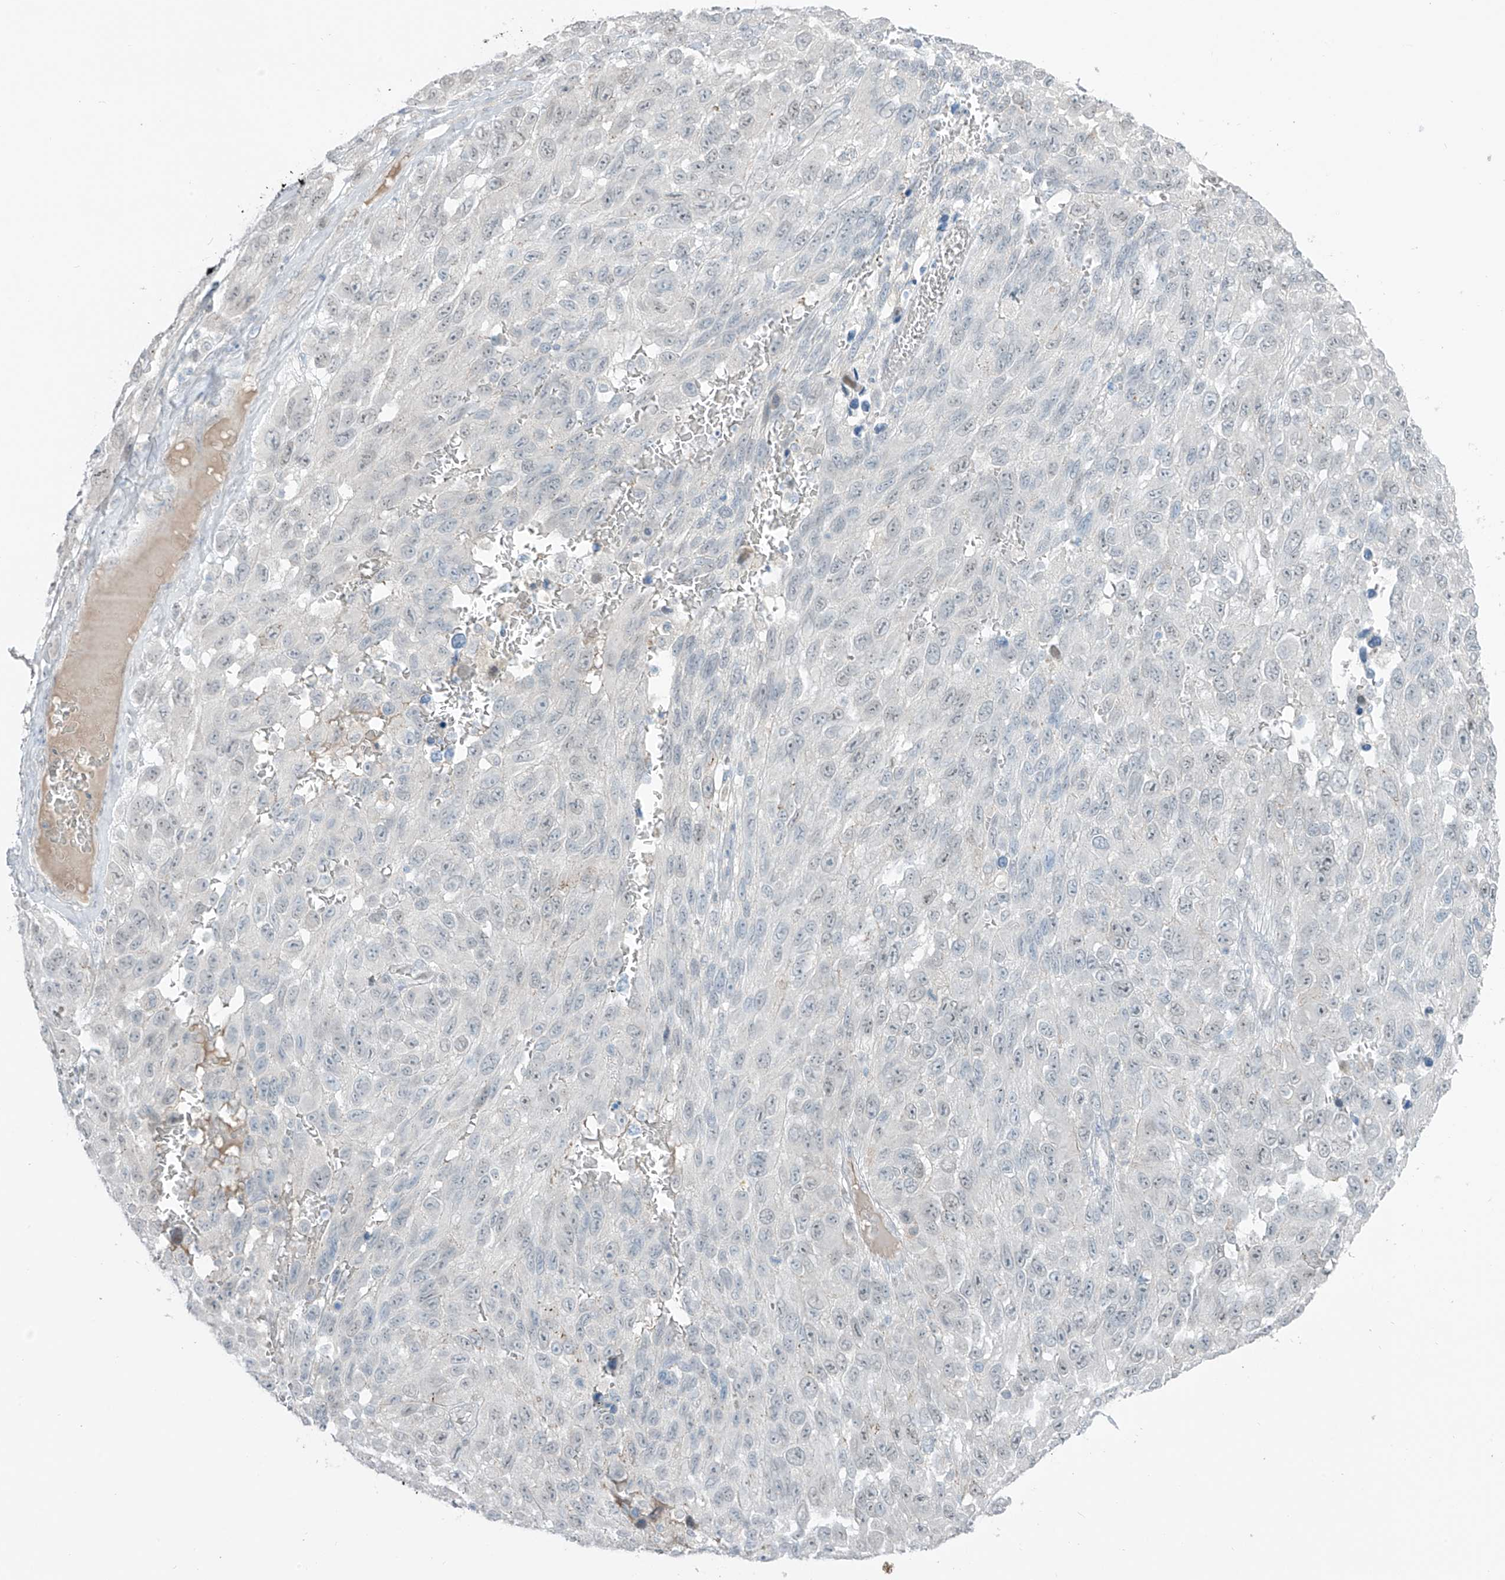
{"staining": {"intensity": "negative", "quantity": "none", "location": "none"}, "tissue": "melanoma", "cell_type": "Tumor cells", "image_type": "cancer", "snomed": [{"axis": "morphology", "description": "Malignant melanoma, NOS"}, {"axis": "topography", "description": "Skin"}], "caption": "Immunohistochemistry photomicrograph of neoplastic tissue: human melanoma stained with DAB (3,3'-diaminobenzidine) reveals no significant protein positivity in tumor cells.", "gene": "PRDM6", "patient": {"sex": "female", "age": 96}}